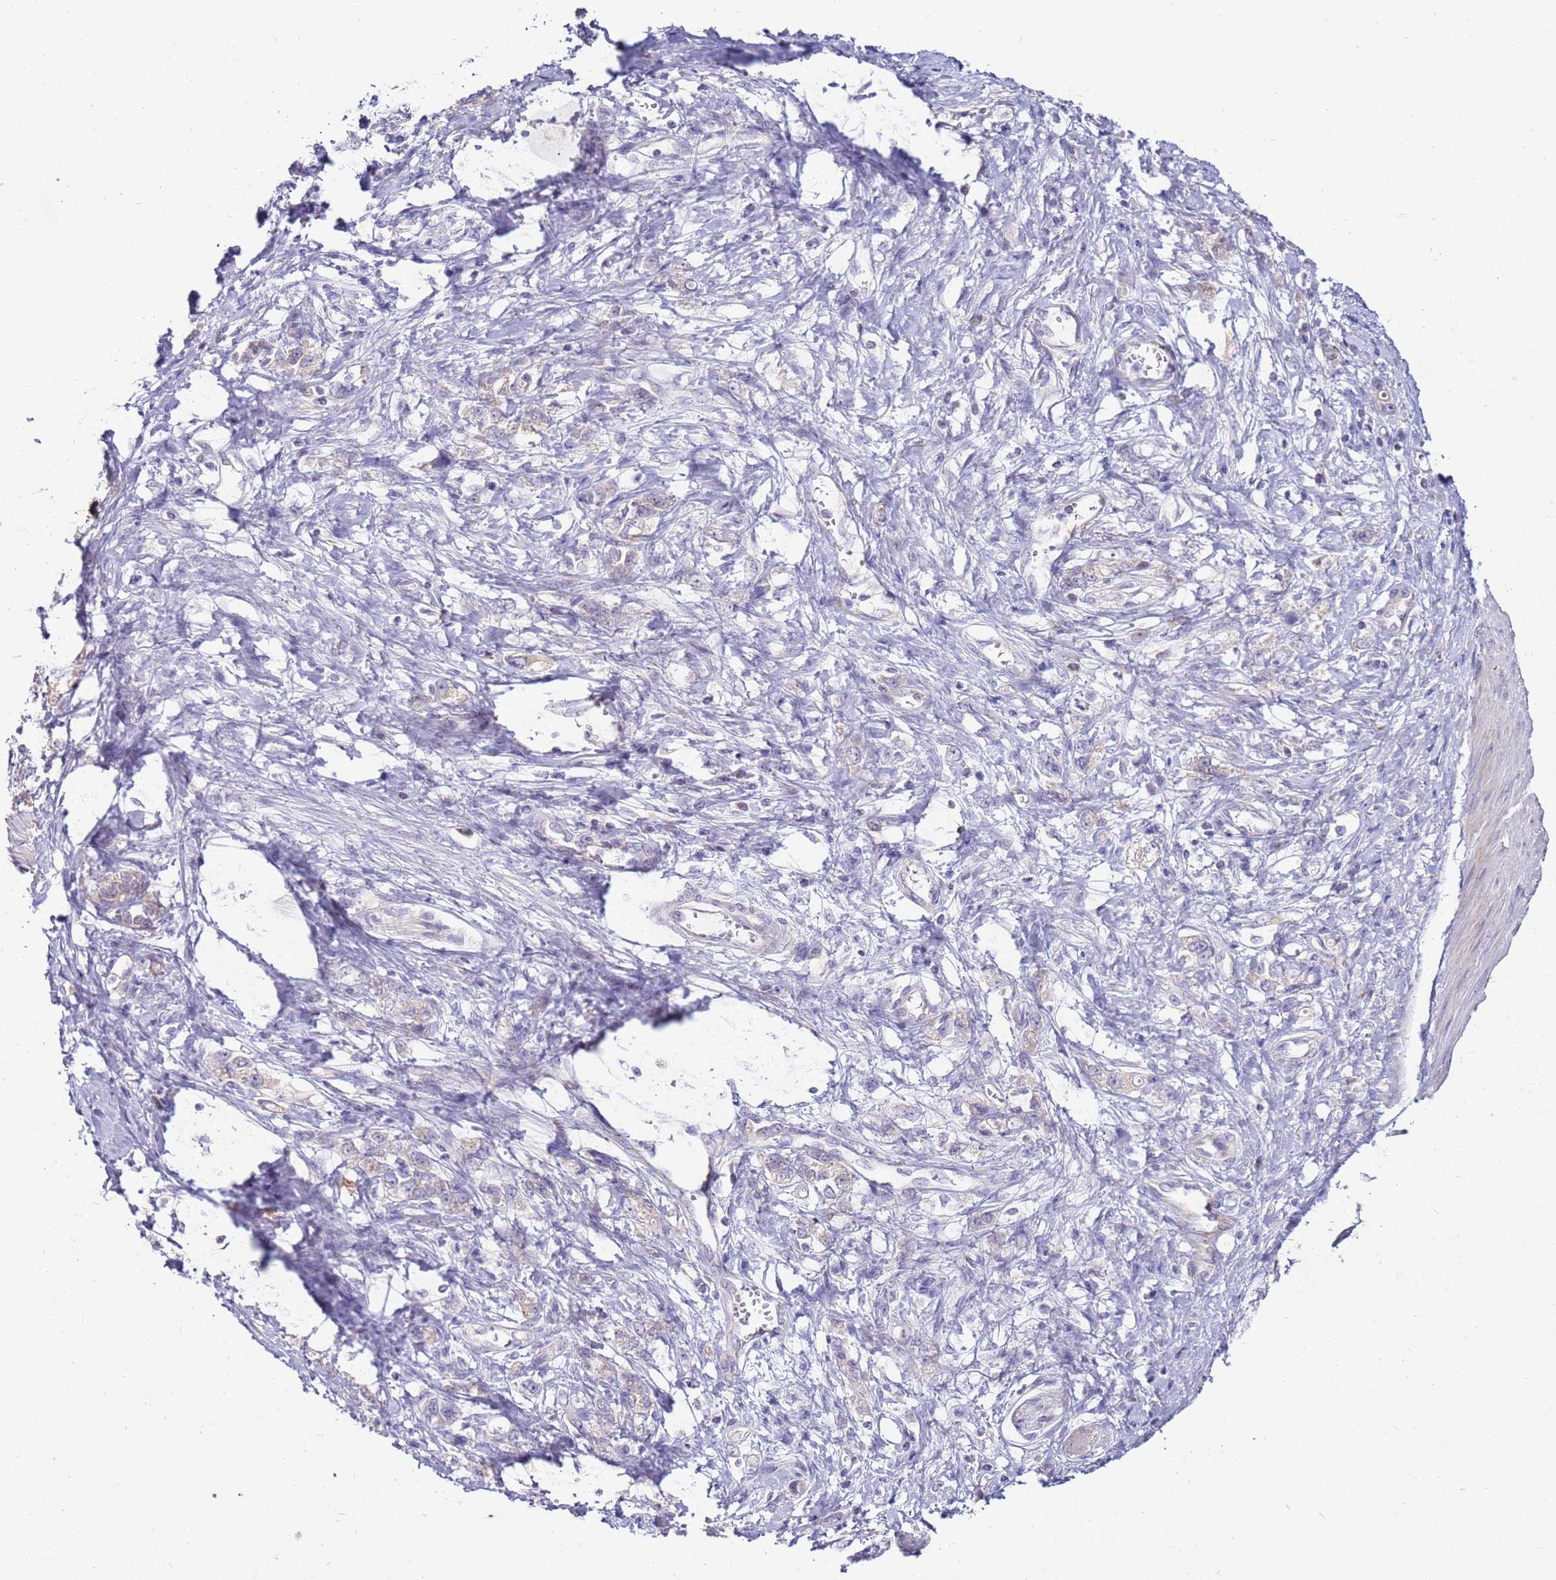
{"staining": {"intensity": "weak", "quantity": "<25%", "location": "cytoplasmic/membranous"}, "tissue": "stomach cancer", "cell_type": "Tumor cells", "image_type": "cancer", "snomed": [{"axis": "morphology", "description": "Adenocarcinoma, NOS"}, {"axis": "topography", "description": "Stomach"}], "caption": "Tumor cells show no significant positivity in adenocarcinoma (stomach). (Stains: DAB IHC with hematoxylin counter stain, Microscopy: brightfield microscopy at high magnification).", "gene": "IGF1R", "patient": {"sex": "female", "age": 76}}